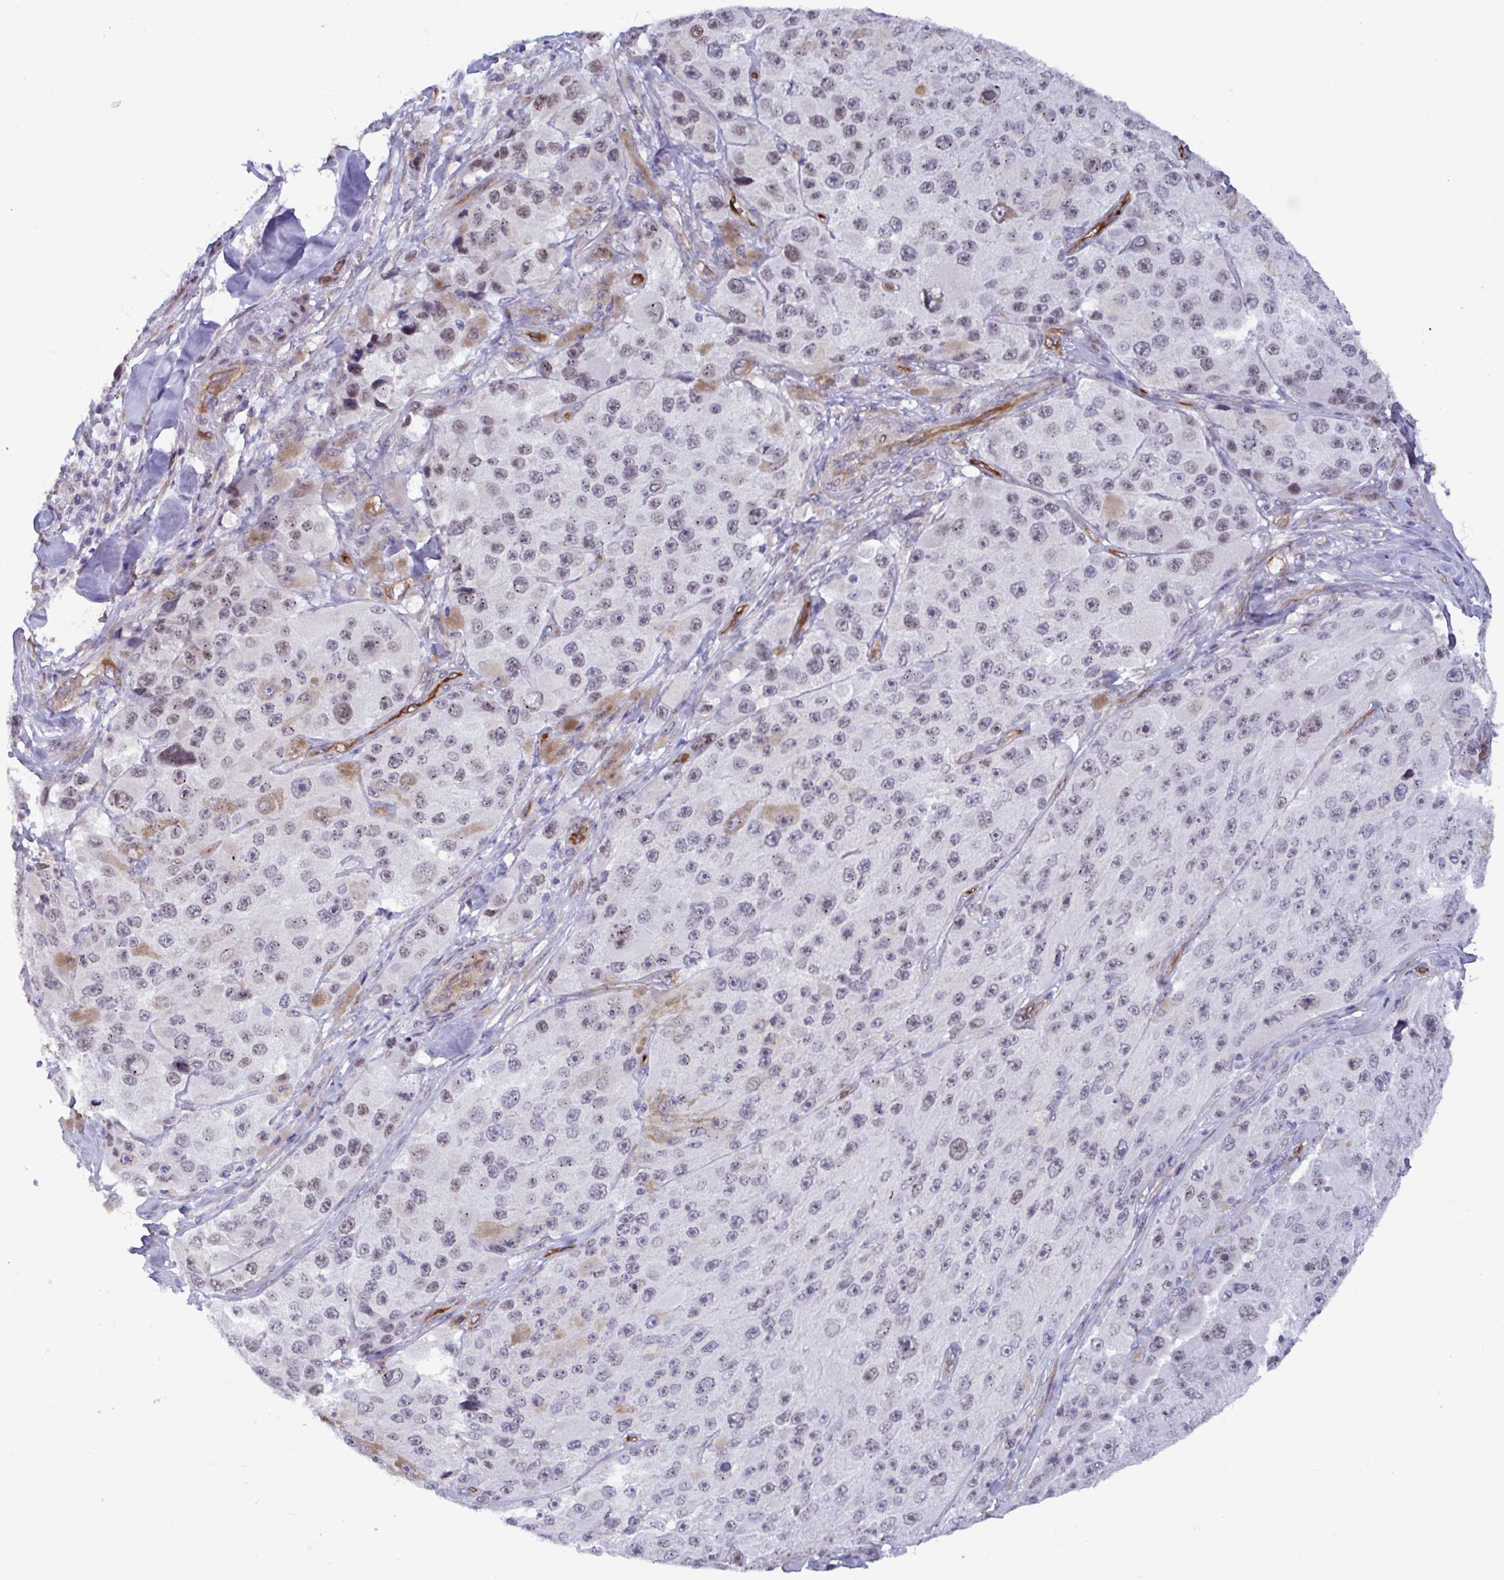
{"staining": {"intensity": "weak", "quantity": "<25%", "location": "nuclear"}, "tissue": "melanoma", "cell_type": "Tumor cells", "image_type": "cancer", "snomed": [{"axis": "morphology", "description": "Malignant melanoma, Metastatic site"}, {"axis": "topography", "description": "Lymph node"}], "caption": "IHC of melanoma reveals no expression in tumor cells. The staining was performed using DAB (3,3'-diaminobenzidine) to visualize the protein expression in brown, while the nuclei were stained in blue with hematoxylin (Magnification: 20x).", "gene": "EML1", "patient": {"sex": "male", "age": 62}}